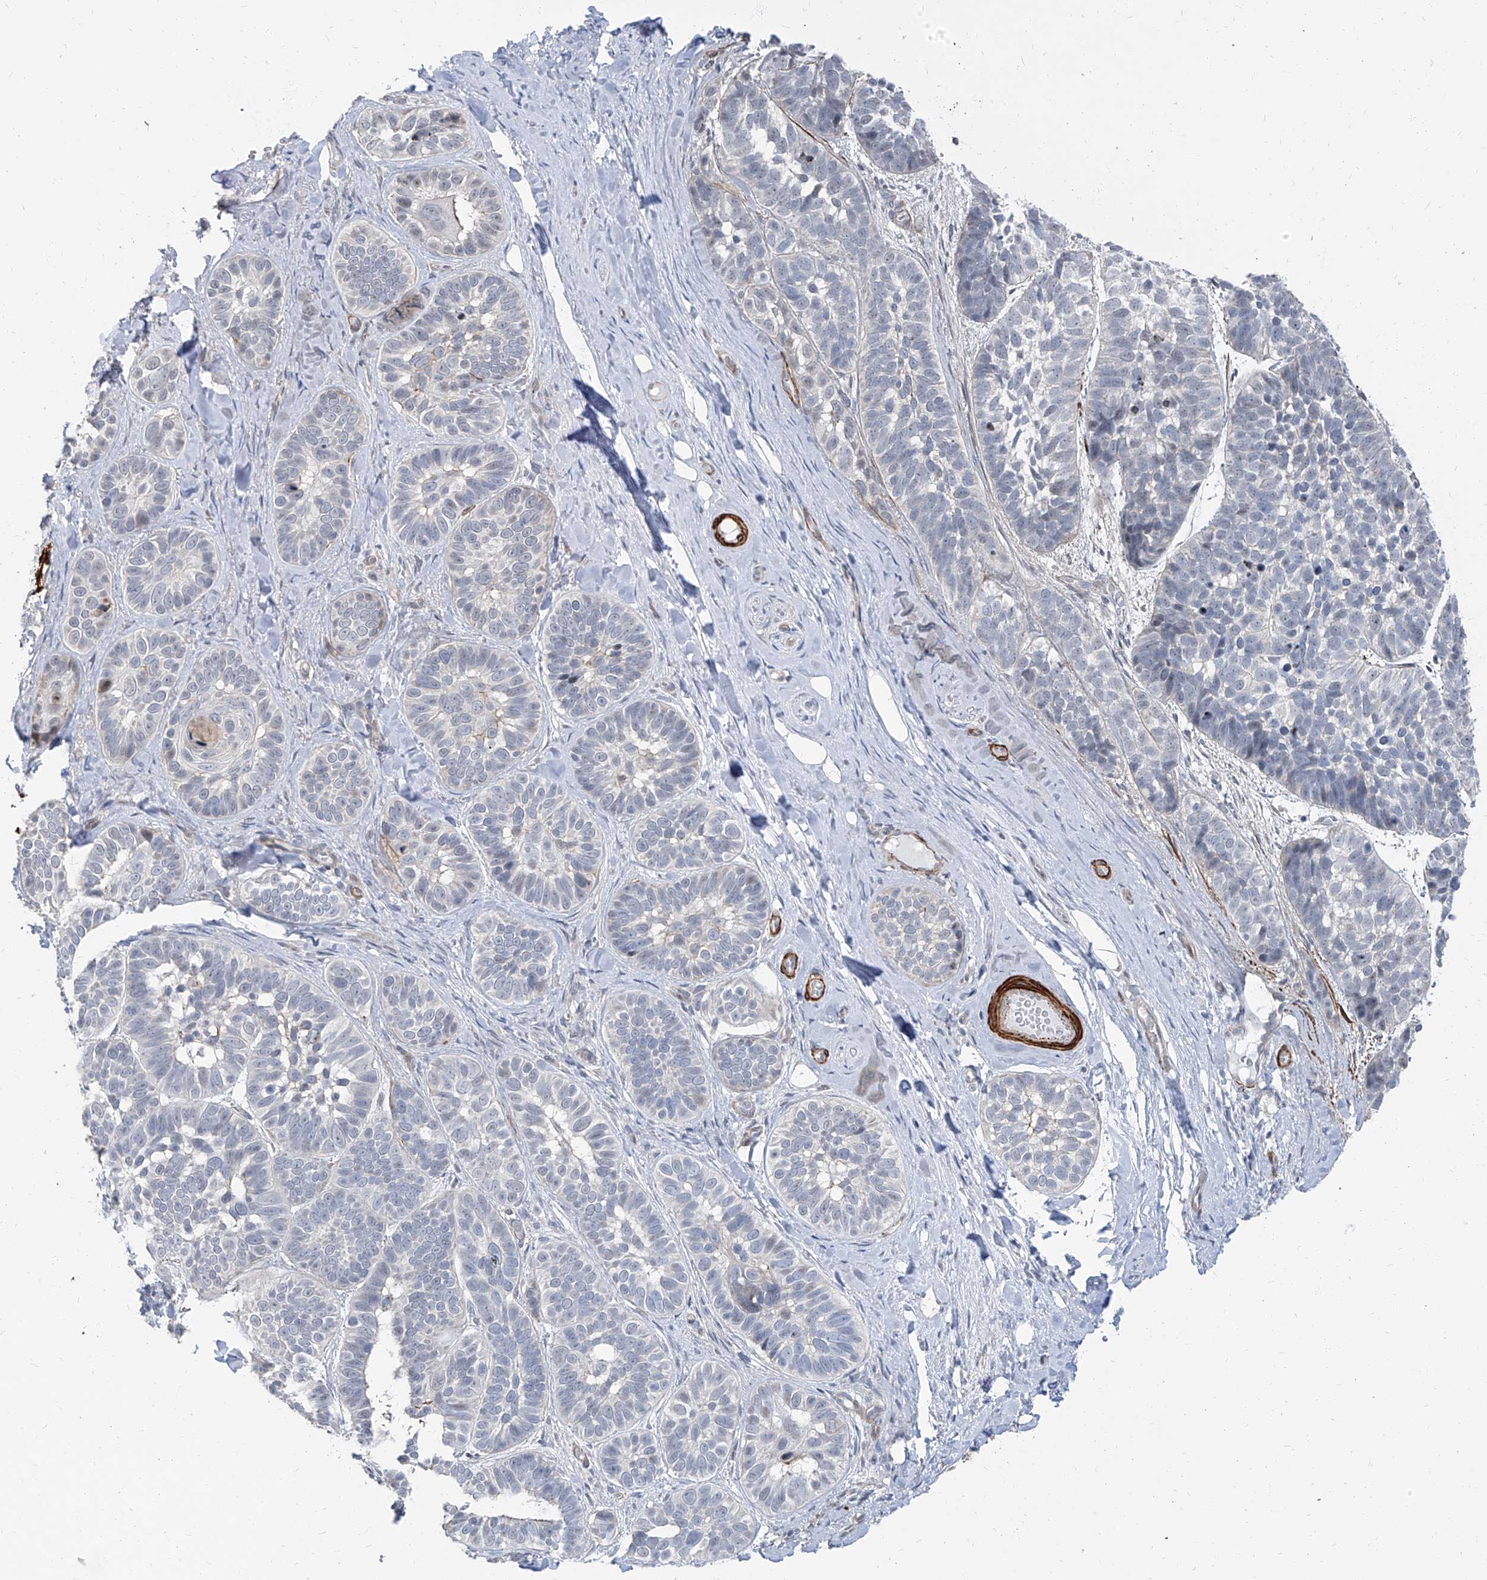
{"staining": {"intensity": "negative", "quantity": "none", "location": "none"}, "tissue": "skin cancer", "cell_type": "Tumor cells", "image_type": "cancer", "snomed": [{"axis": "morphology", "description": "Basal cell carcinoma"}, {"axis": "topography", "description": "Skin"}], "caption": "Human skin basal cell carcinoma stained for a protein using immunohistochemistry (IHC) exhibits no staining in tumor cells.", "gene": "TXLNB", "patient": {"sex": "male", "age": 62}}